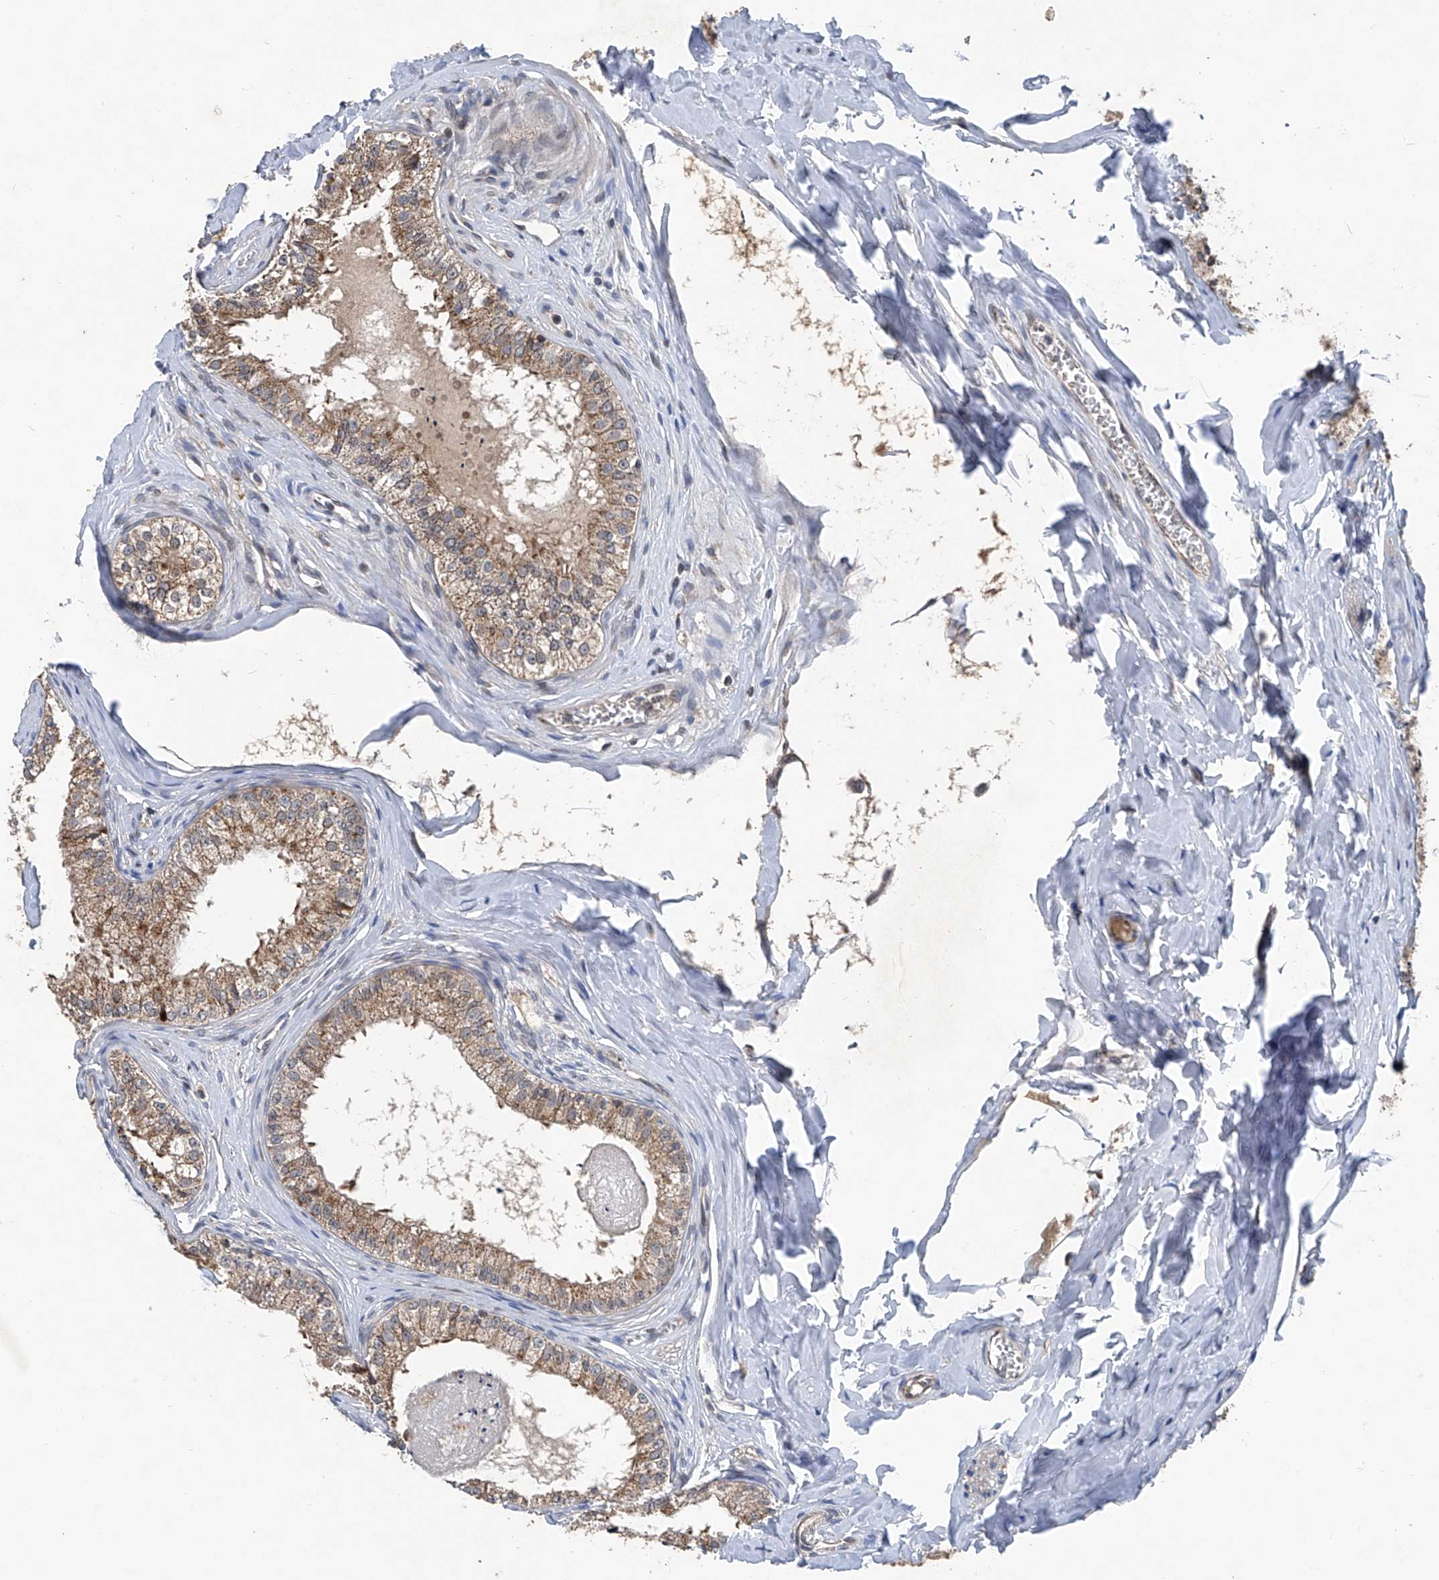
{"staining": {"intensity": "moderate", "quantity": ">75%", "location": "cytoplasmic/membranous"}, "tissue": "epididymis", "cell_type": "Glandular cells", "image_type": "normal", "snomed": [{"axis": "morphology", "description": "Normal tissue, NOS"}, {"axis": "topography", "description": "Epididymis"}], "caption": "The photomicrograph demonstrates a brown stain indicating the presence of a protein in the cytoplasmic/membranous of glandular cells in epididymis.", "gene": "BCKDHB", "patient": {"sex": "male", "age": 29}}